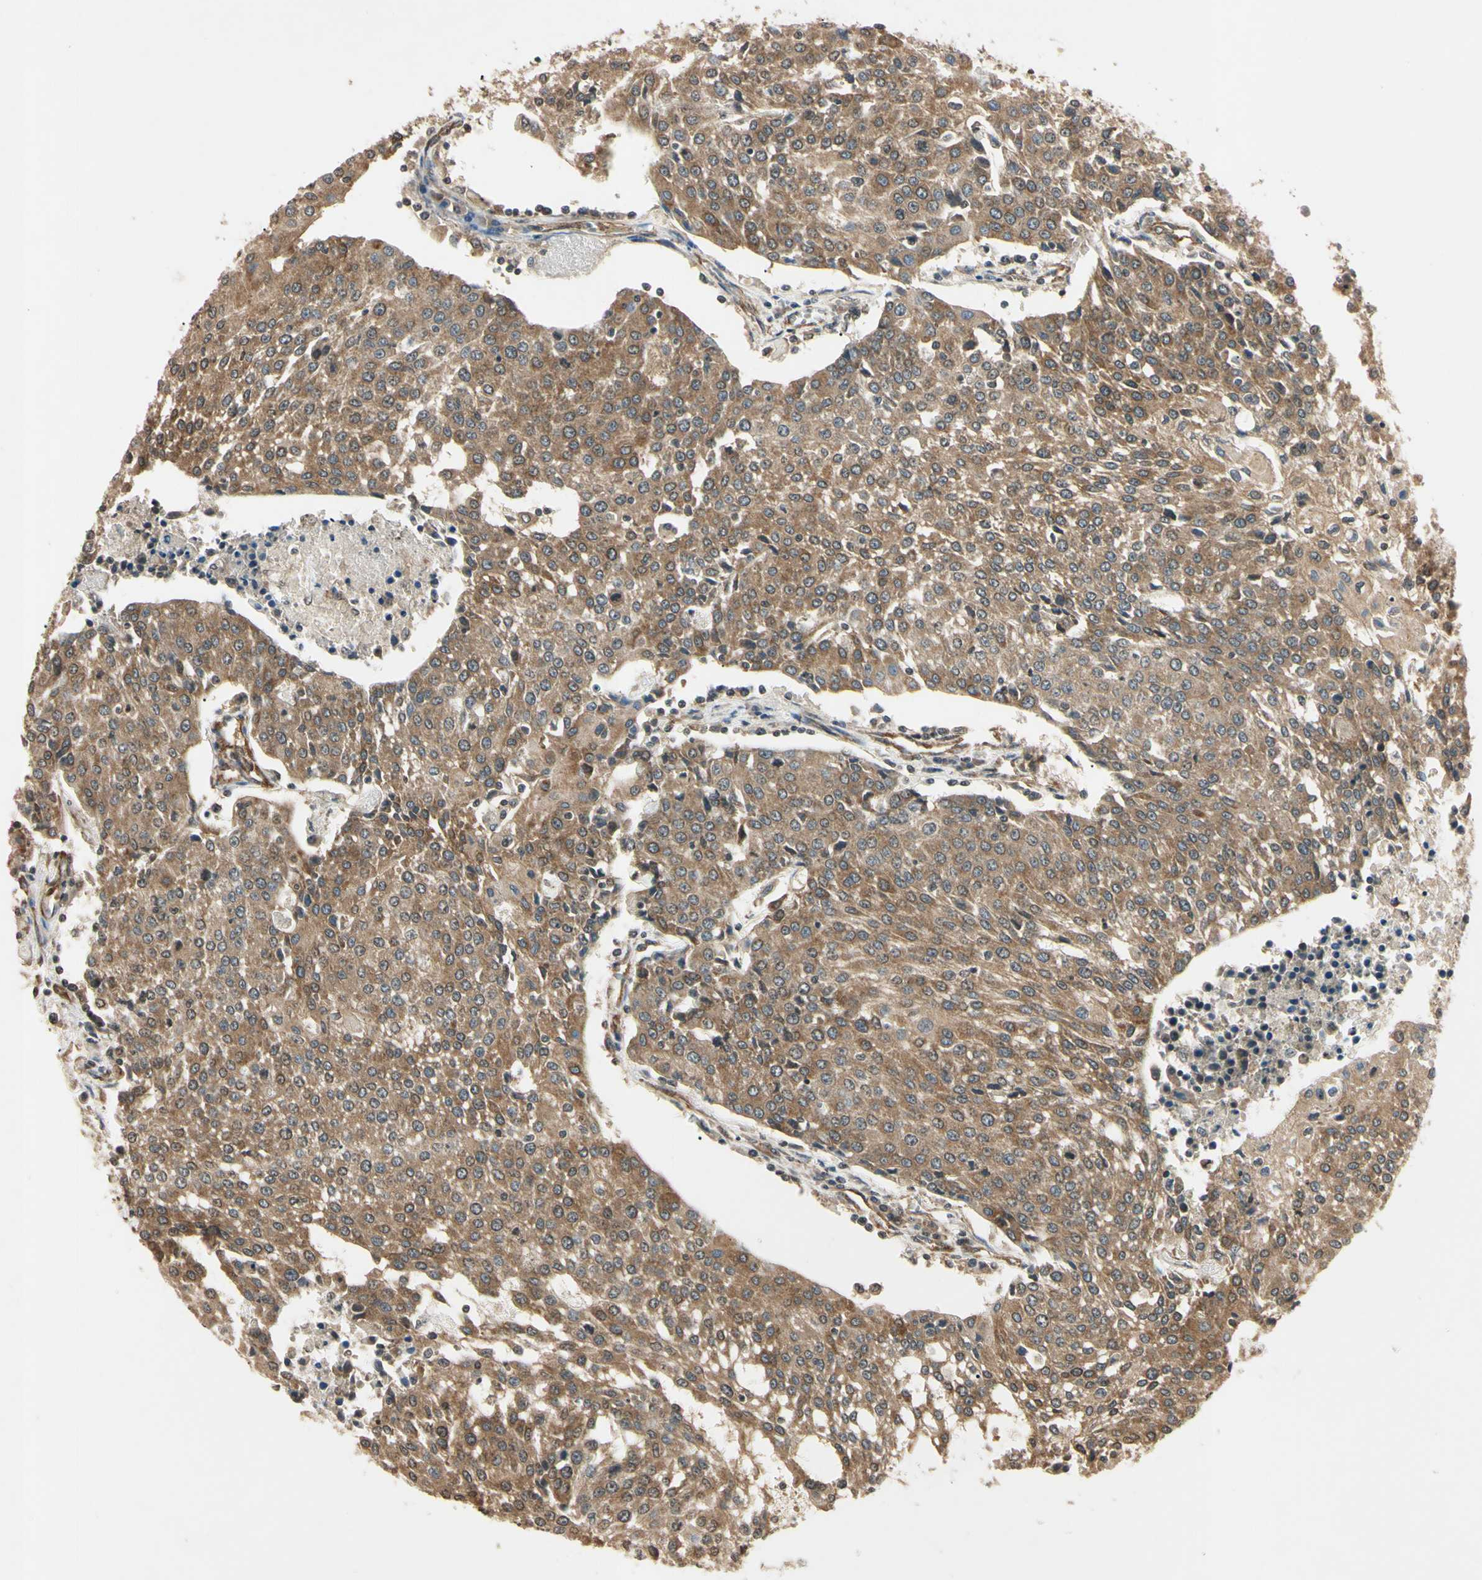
{"staining": {"intensity": "moderate", "quantity": ">75%", "location": "cytoplasmic/membranous"}, "tissue": "urothelial cancer", "cell_type": "Tumor cells", "image_type": "cancer", "snomed": [{"axis": "morphology", "description": "Urothelial carcinoma, High grade"}, {"axis": "topography", "description": "Urinary bladder"}], "caption": "High-grade urothelial carcinoma stained for a protein (brown) demonstrates moderate cytoplasmic/membranous positive staining in about >75% of tumor cells.", "gene": "EPN1", "patient": {"sex": "female", "age": 85}}